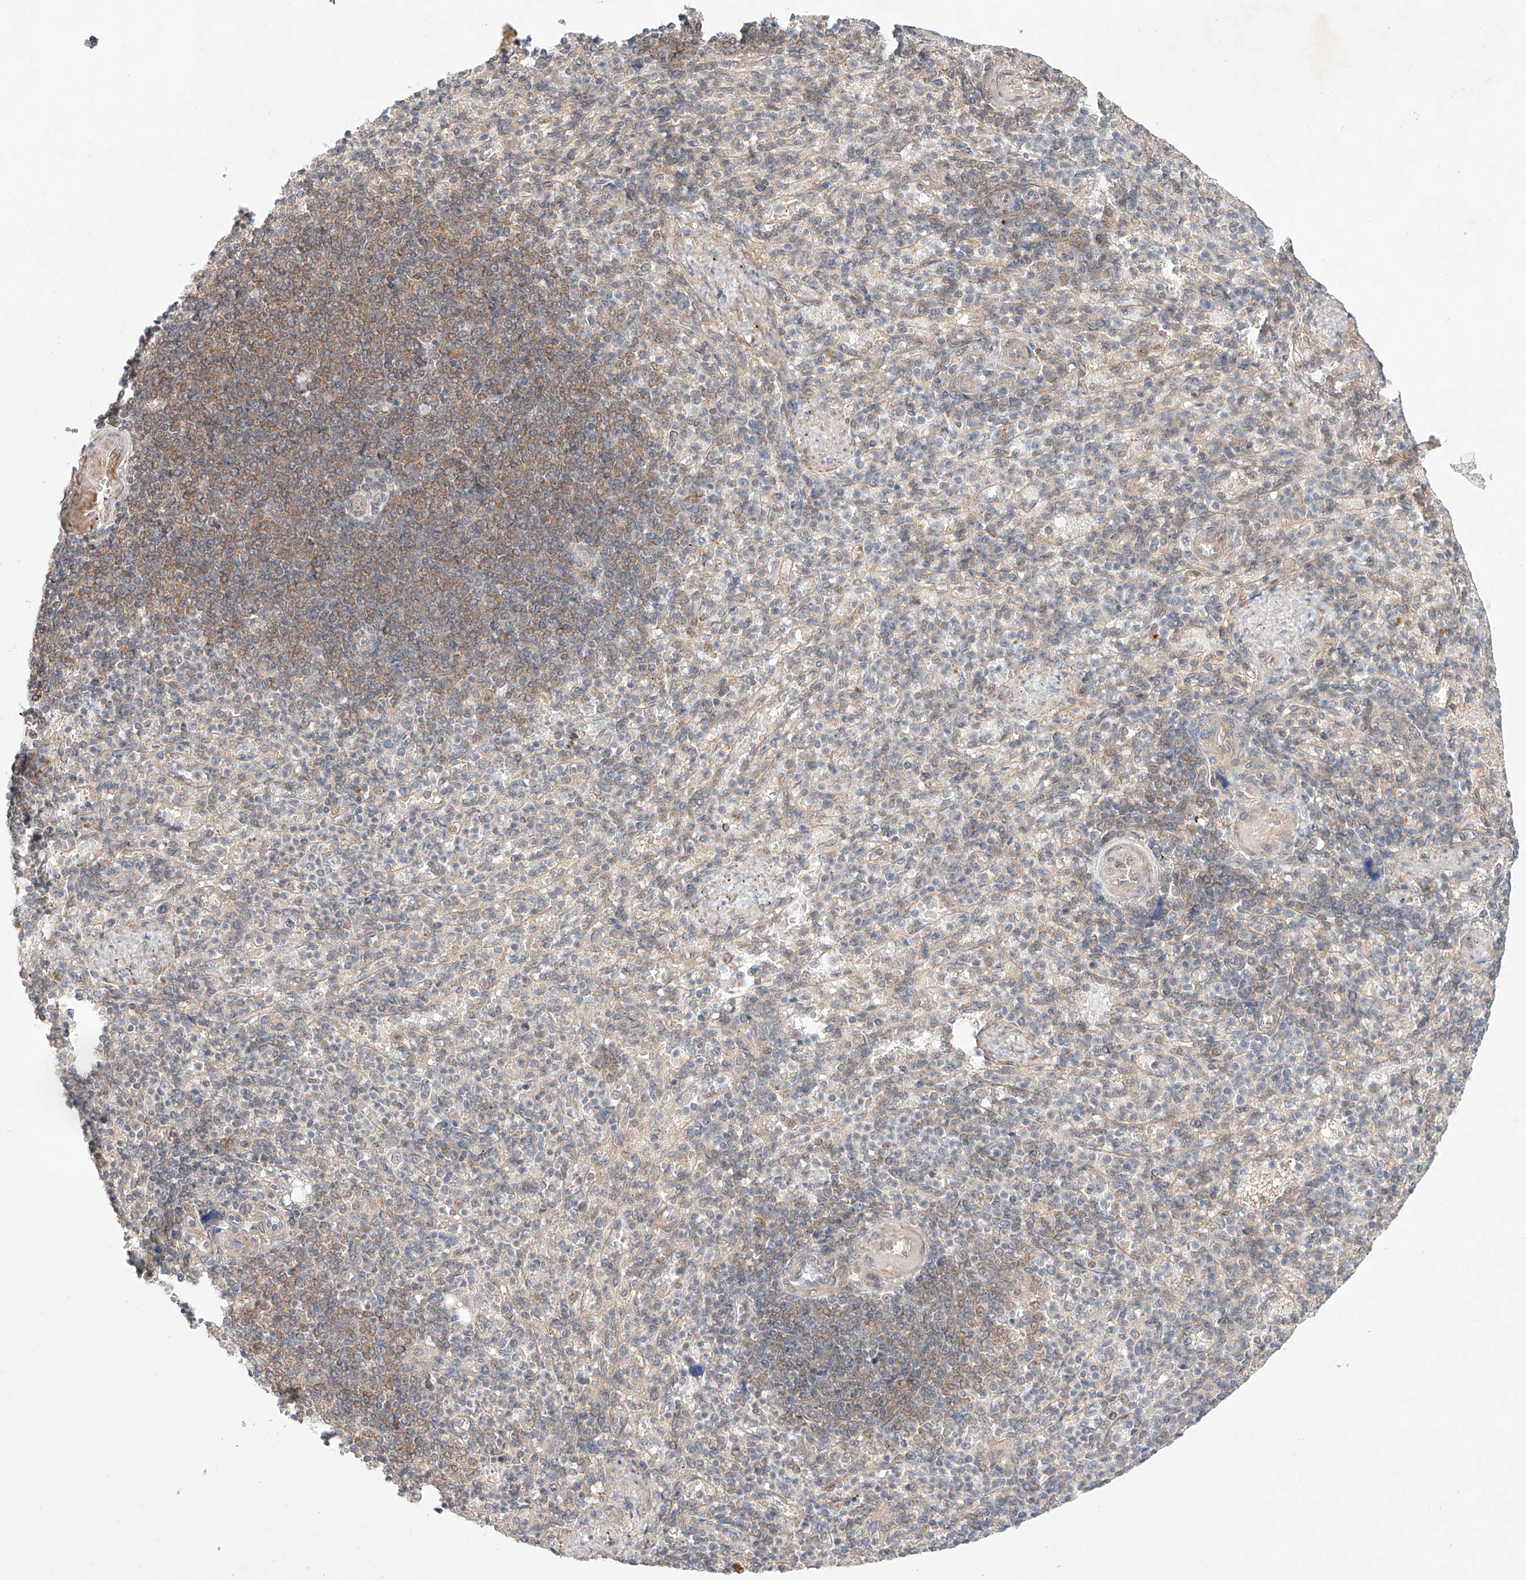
{"staining": {"intensity": "weak", "quantity": "<25%", "location": "cytoplasmic/membranous"}, "tissue": "spleen", "cell_type": "Cells in red pulp", "image_type": "normal", "snomed": [{"axis": "morphology", "description": "Normal tissue, NOS"}, {"axis": "topography", "description": "Spleen"}], "caption": "Micrograph shows no protein positivity in cells in red pulp of unremarkable spleen.", "gene": "TSR2", "patient": {"sex": "female", "age": 74}}